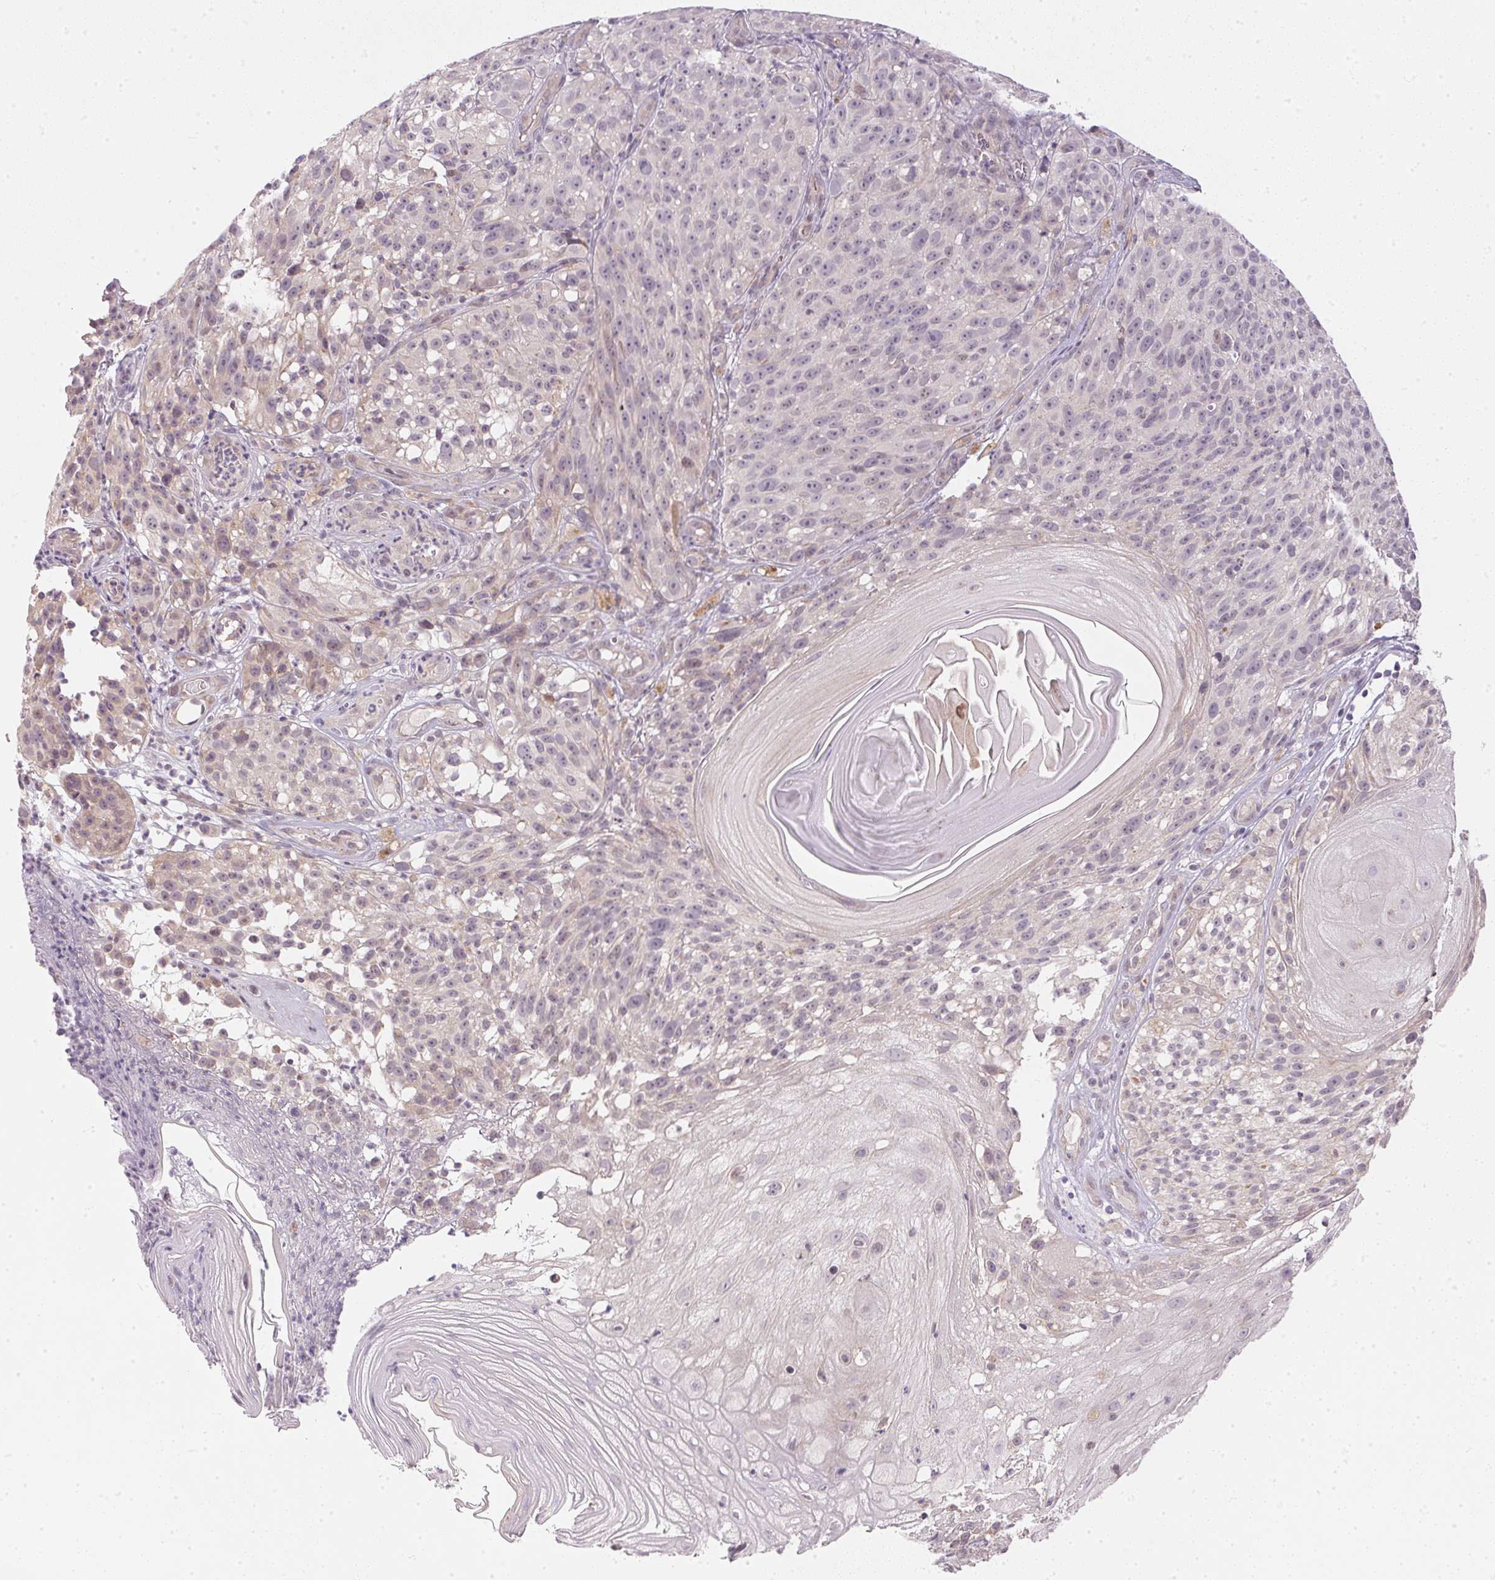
{"staining": {"intensity": "negative", "quantity": "none", "location": "none"}, "tissue": "melanoma", "cell_type": "Tumor cells", "image_type": "cancer", "snomed": [{"axis": "morphology", "description": "Malignant melanoma, NOS"}, {"axis": "topography", "description": "Skin"}], "caption": "Immunohistochemistry (IHC) of malignant melanoma demonstrates no positivity in tumor cells.", "gene": "TTC23L", "patient": {"sex": "female", "age": 85}}